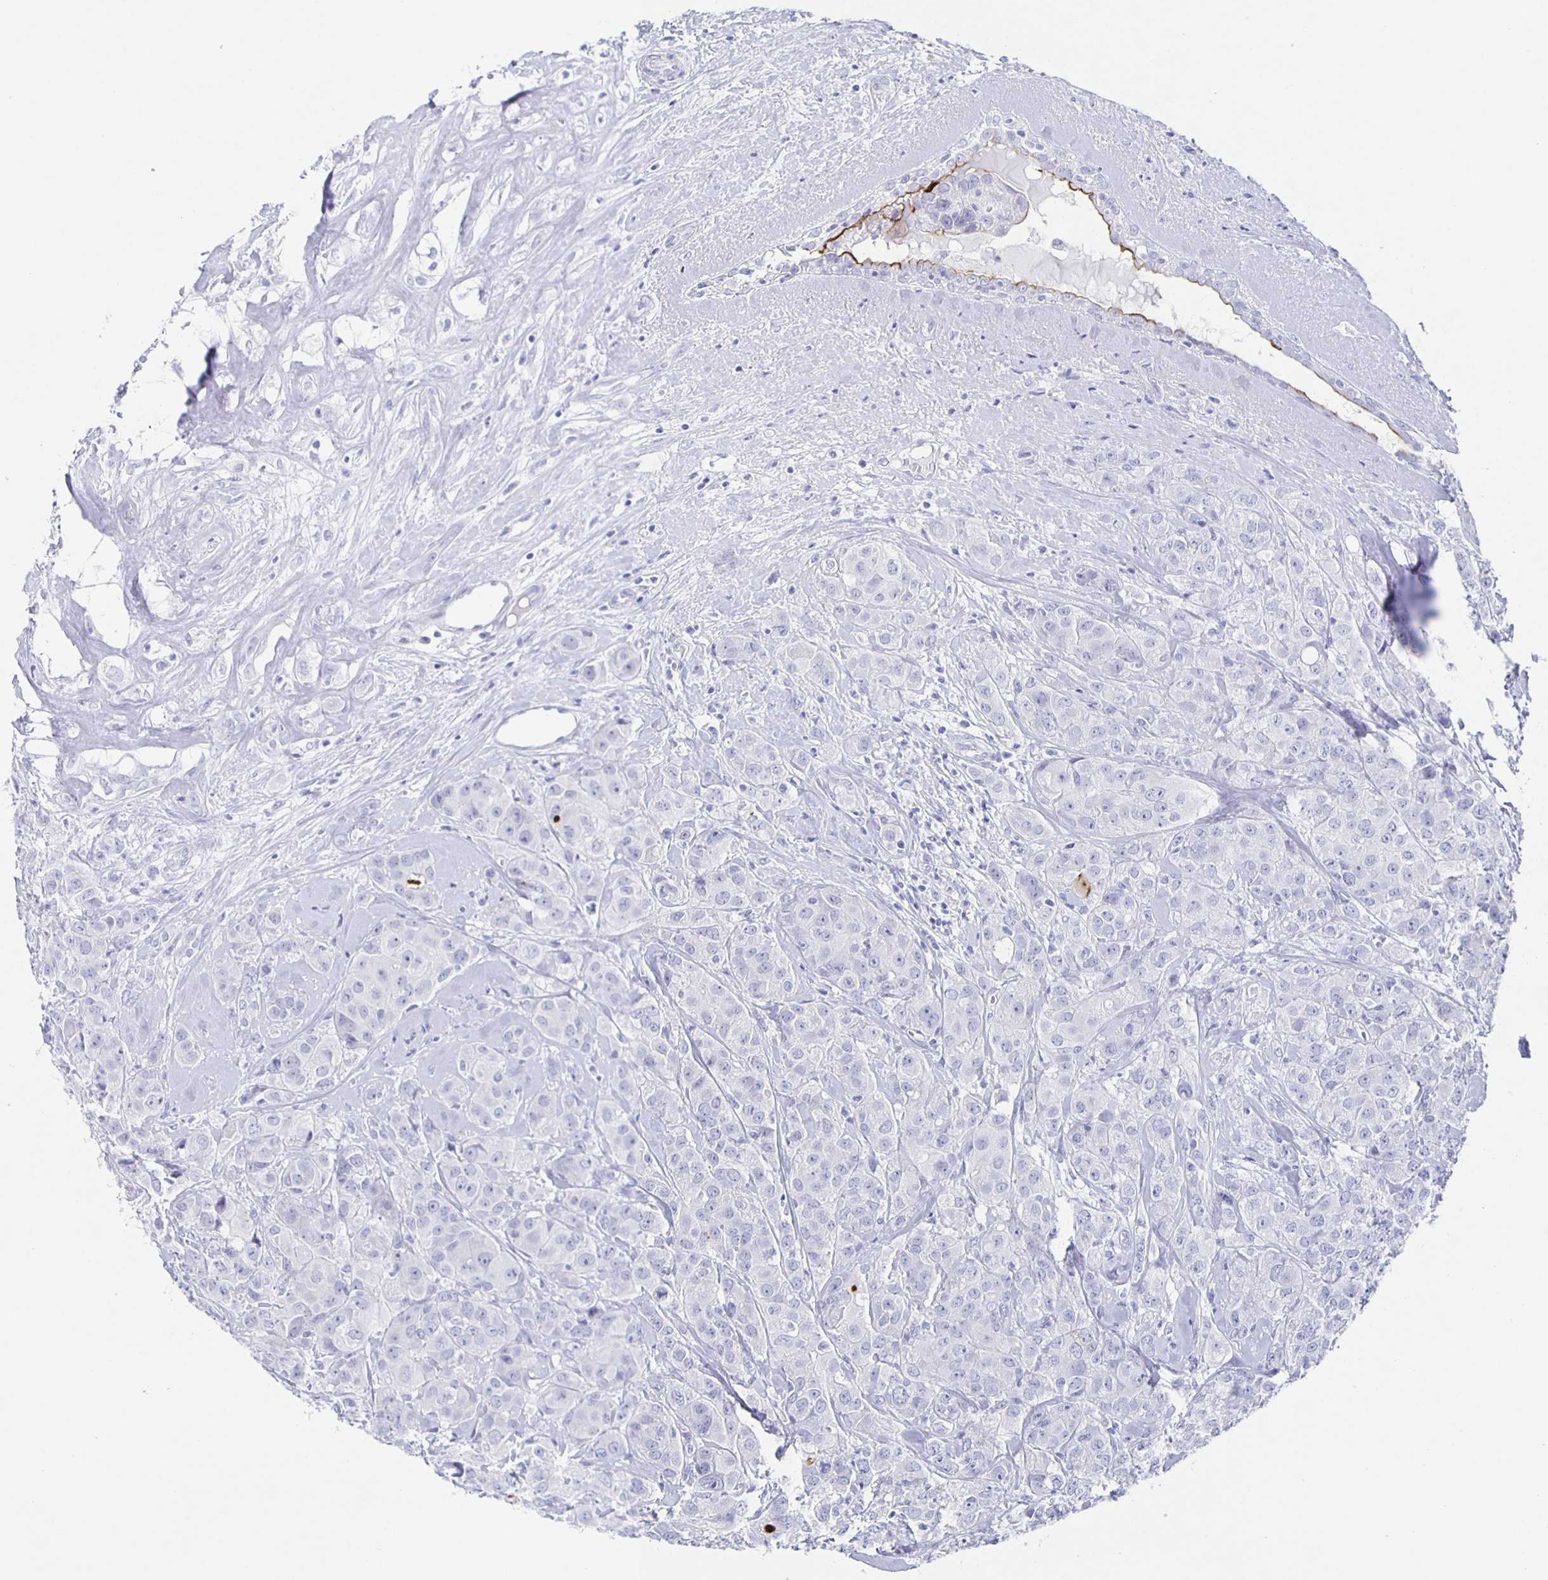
{"staining": {"intensity": "negative", "quantity": "none", "location": "none"}, "tissue": "breast cancer", "cell_type": "Tumor cells", "image_type": "cancer", "snomed": [{"axis": "morphology", "description": "Normal tissue, NOS"}, {"axis": "morphology", "description": "Duct carcinoma"}, {"axis": "topography", "description": "Breast"}], "caption": "Human breast cancer stained for a protein using immunohistochemistry (IHC) shows no positivity in tumor cells.", "gene": "SLC34A2", "patient": {"sex": "female", "age": 43}}